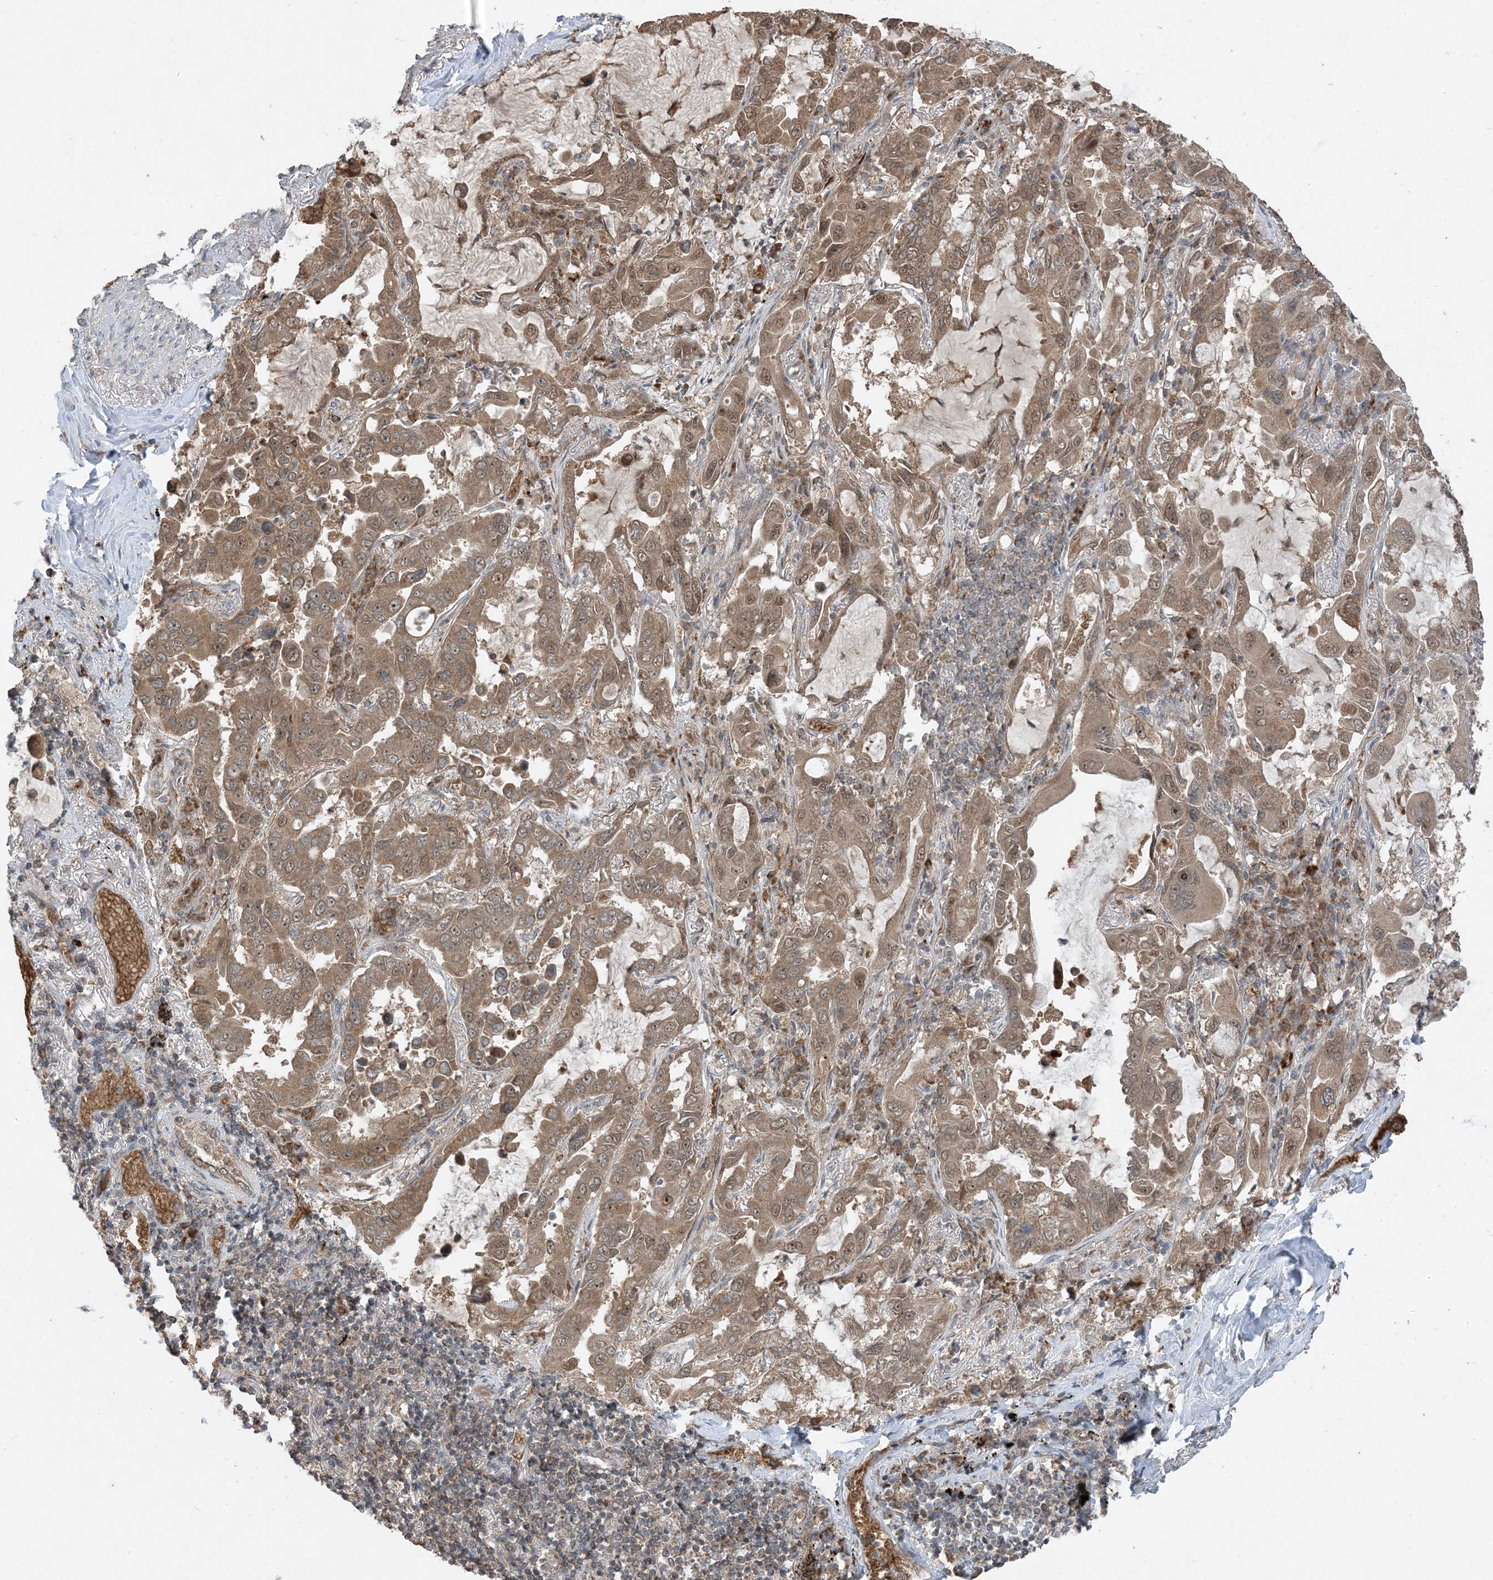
{"staining": {"intensity": "moderate", "quantity": ">75%", "location": "cytoplasmic/membranous,nuclear"}, "tissue": "lung cancer", "cell_type": "Tumor cells", "image_type": "cancer", "snomed": [{"axis": "morphology", "description": "Adenocarcinoma, NOS"}, {"axis": "topography", "description": "Lung"}], "caption": "Protein positivity by IHC shows moderate cytoplasmic/membranous and nuclear positivity in about >75% of tumor cells in lung adenocarcinoma.", "gene": "PUSL1", "patient": {"sex": "male", "age": 64}}